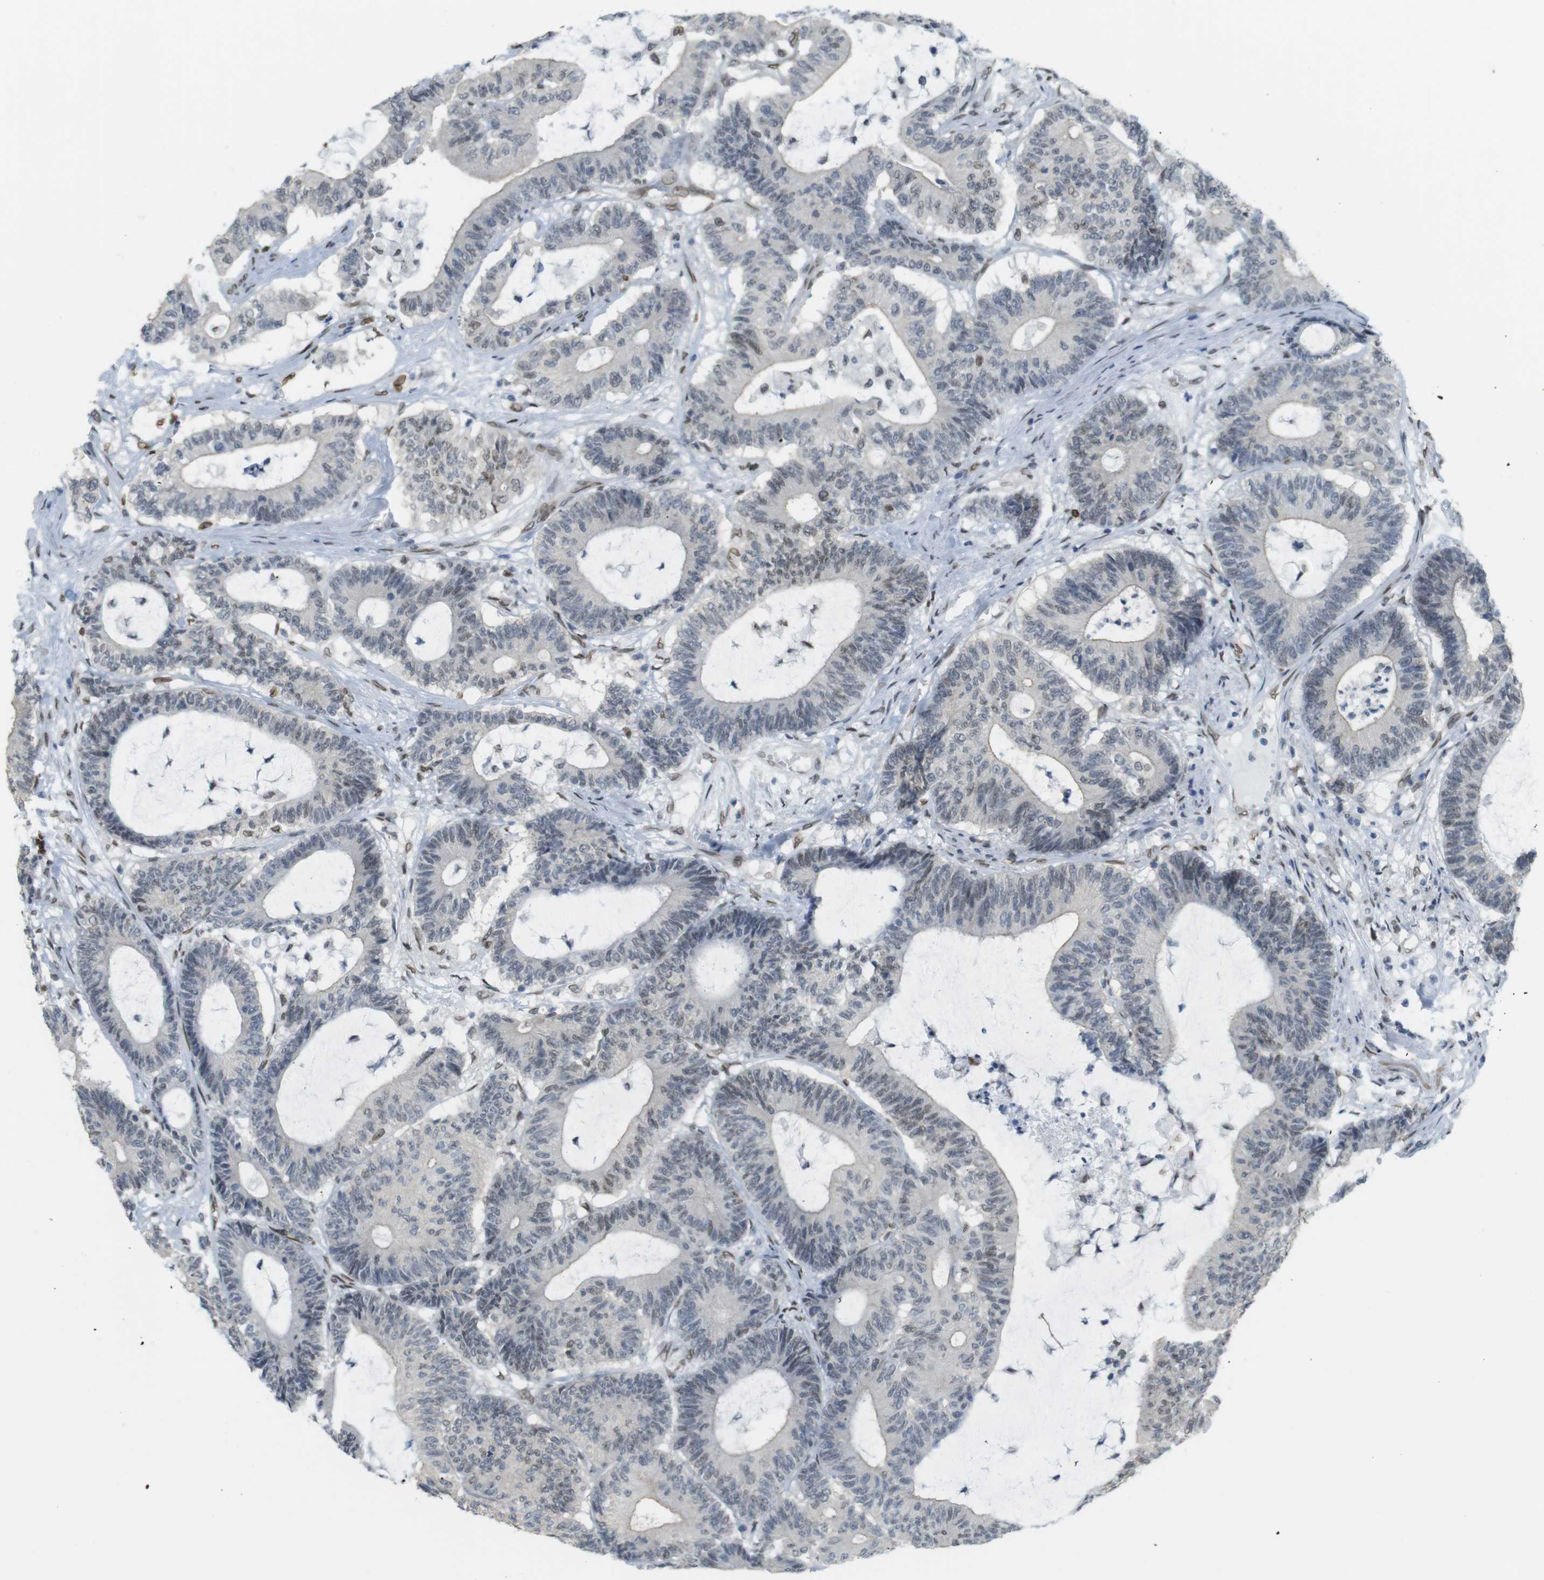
{"staining": {"intensity": "weak", "quantity": "<25%", "location": "nuclear"}, "tissue": "colorectal cancer", "cell_type": "Tumor cells", "image_type": "cancer", "snomed": [{"axis": "morphology", "description": "Adenocarcinoma, NOS"}, {"axis": "topography", "description": "Colon"}], "caption": "Tumor cells show no significant protein expression in adenocarcinoma (colorectal).", "gene": "ARL6IP6", "patient": {"sex": "female", "age": 84}}